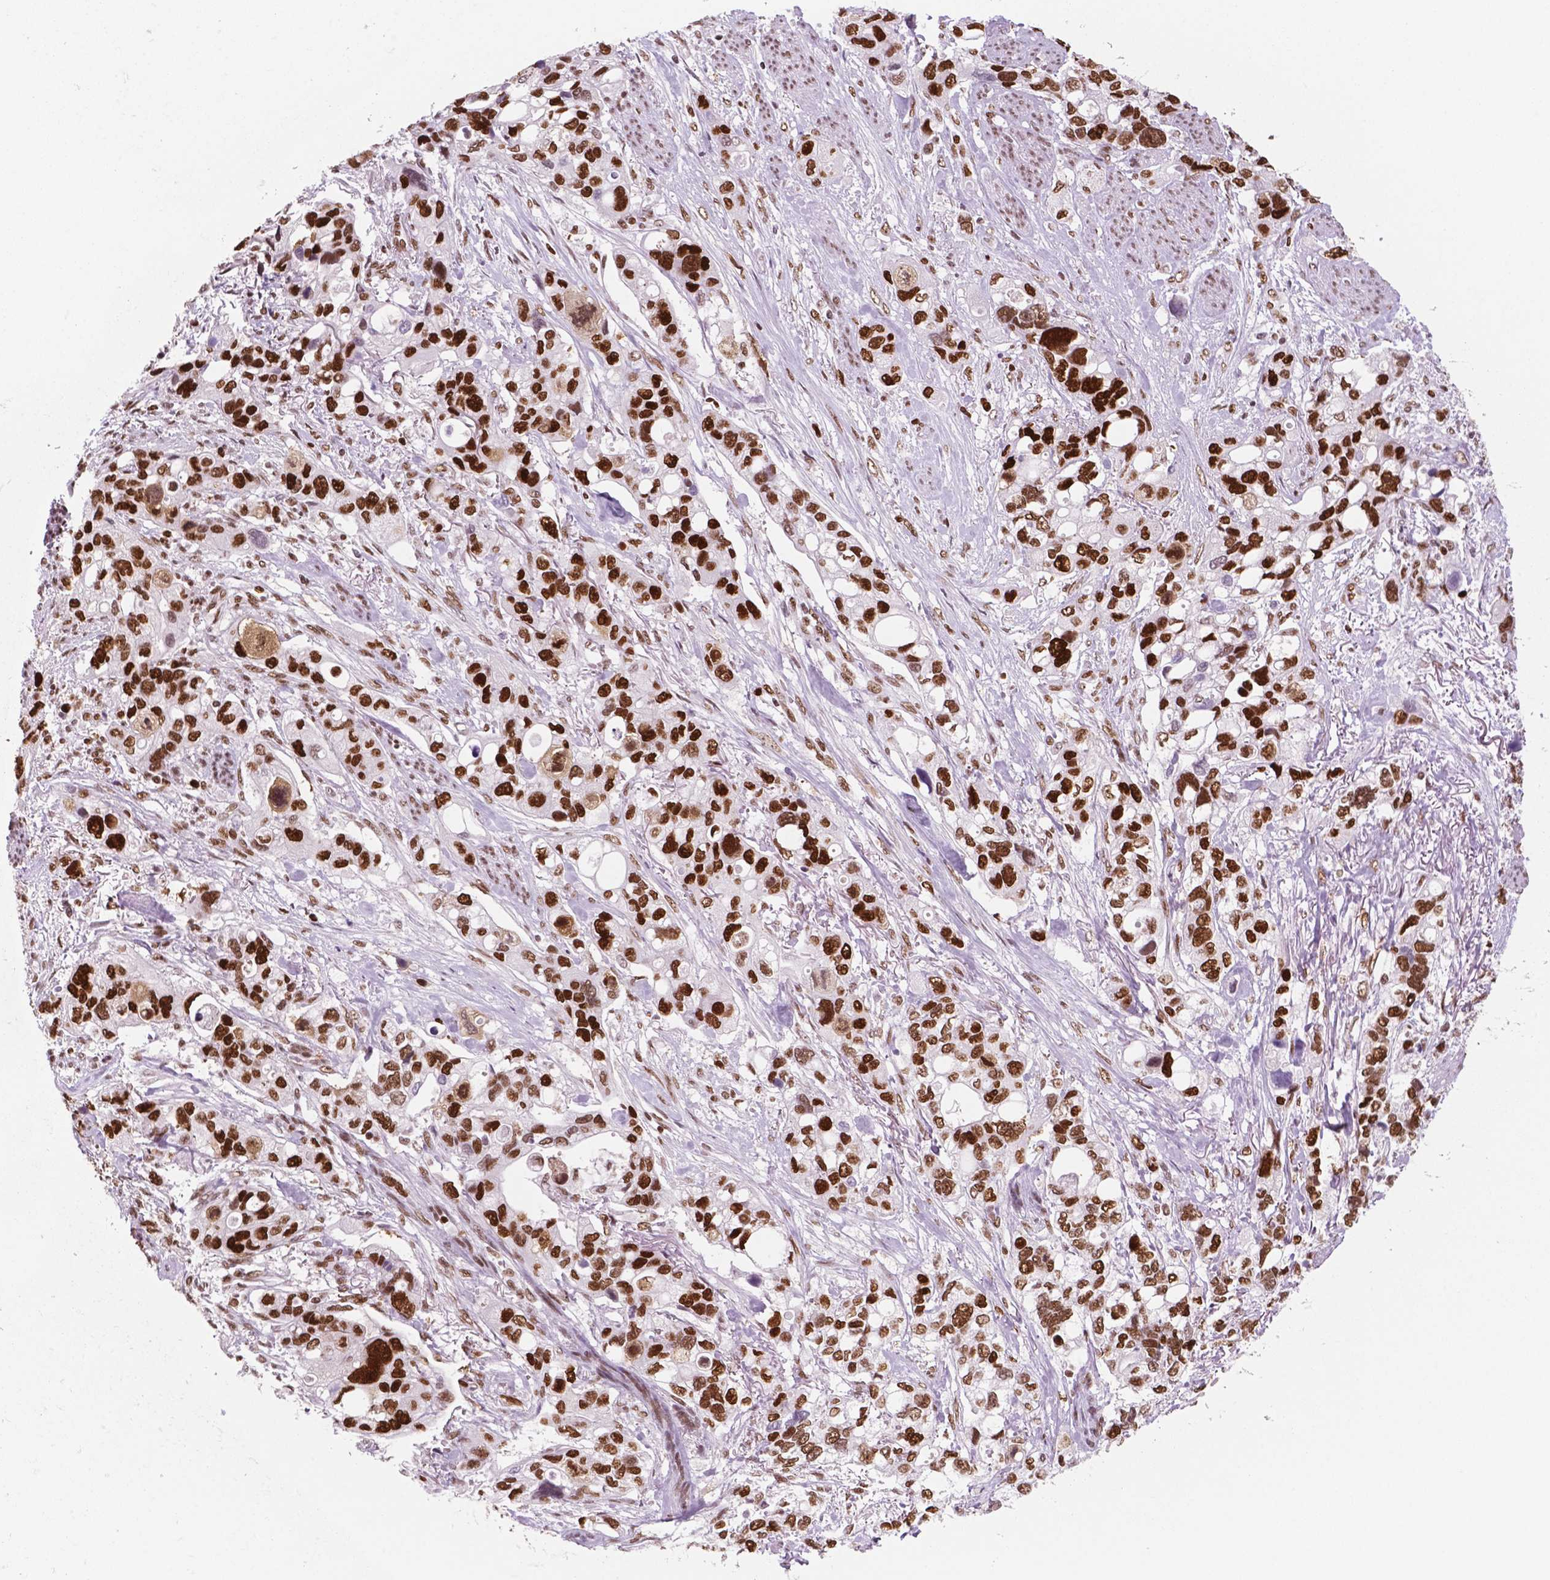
{"staining": {"intensity": "strong", "quantity": ">75%", "location": "nuclear"}, "tissue": "stomach cancer", "cell_type": "Tumor cells", "image_type": "cancer", "snomed": [{"axis": "morphology", "description": "Adenocarcinoma, NOS"}, {"axis": "topography", "description": "Stomach, upper"}], "caption": "IHC histopathology image of stomach cancer (adenocarcinoma) stained for a protein (brown), which reveals high levels of strong nuclear staining in about >75% of tumor cells.", "gene": "MSH6", "patient": {"sex": "female", "age": 81}}